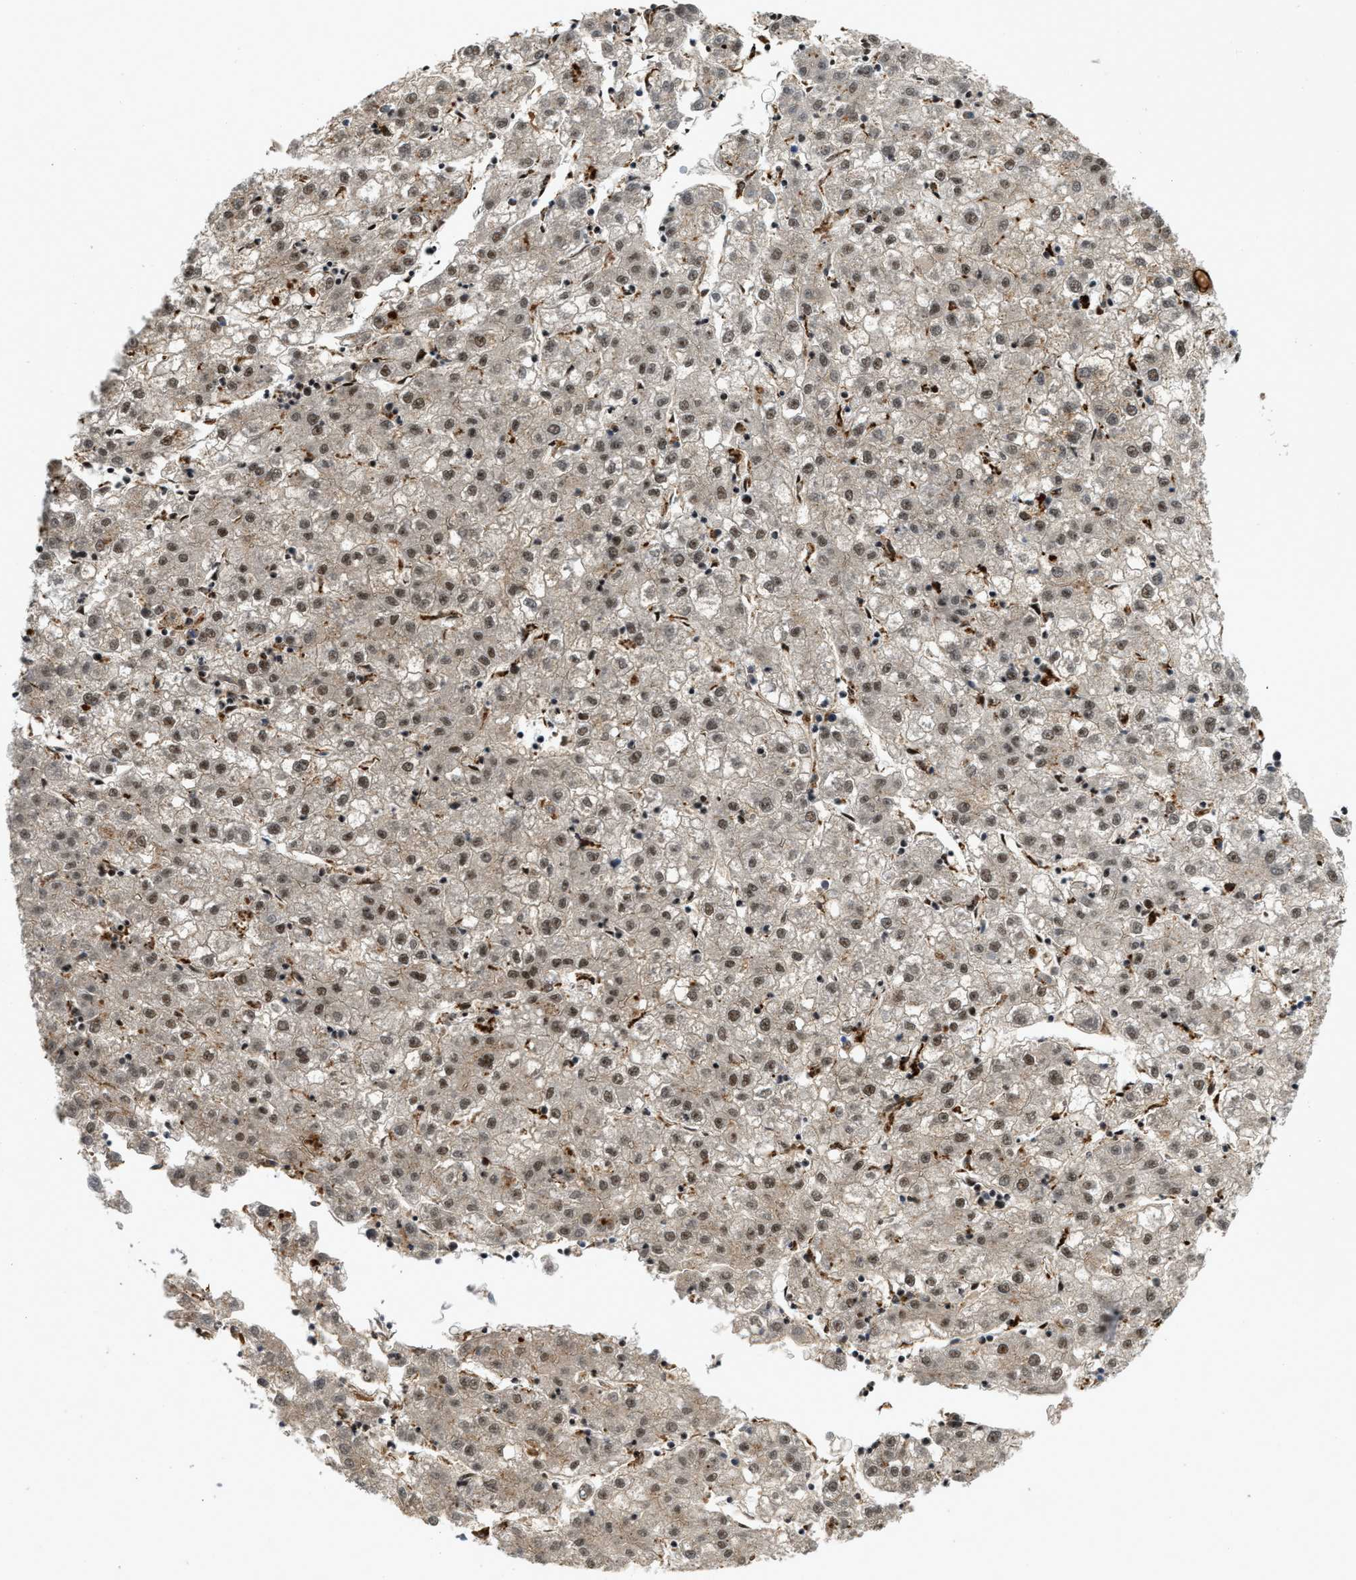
{"staining": {"intensity": "weak", "quantity": ">75%", "location": "cytoplasmic/membranous,nuclear"}, "tissue": "liver cancer", "cell_type": "Tumor cells", "image_type": "cancer", "snomed": [{"axis": "morphology", "description": "Carcinoma, Hepatocellular, NOS"}, {"axis": "topography", "description": "Liver"}], "caption": "Human liver cancer stained with a protein marker displays weak staining in tumor cells.", "gene": "NUMA1", "patient": {"sex": "male", "age": 72}}